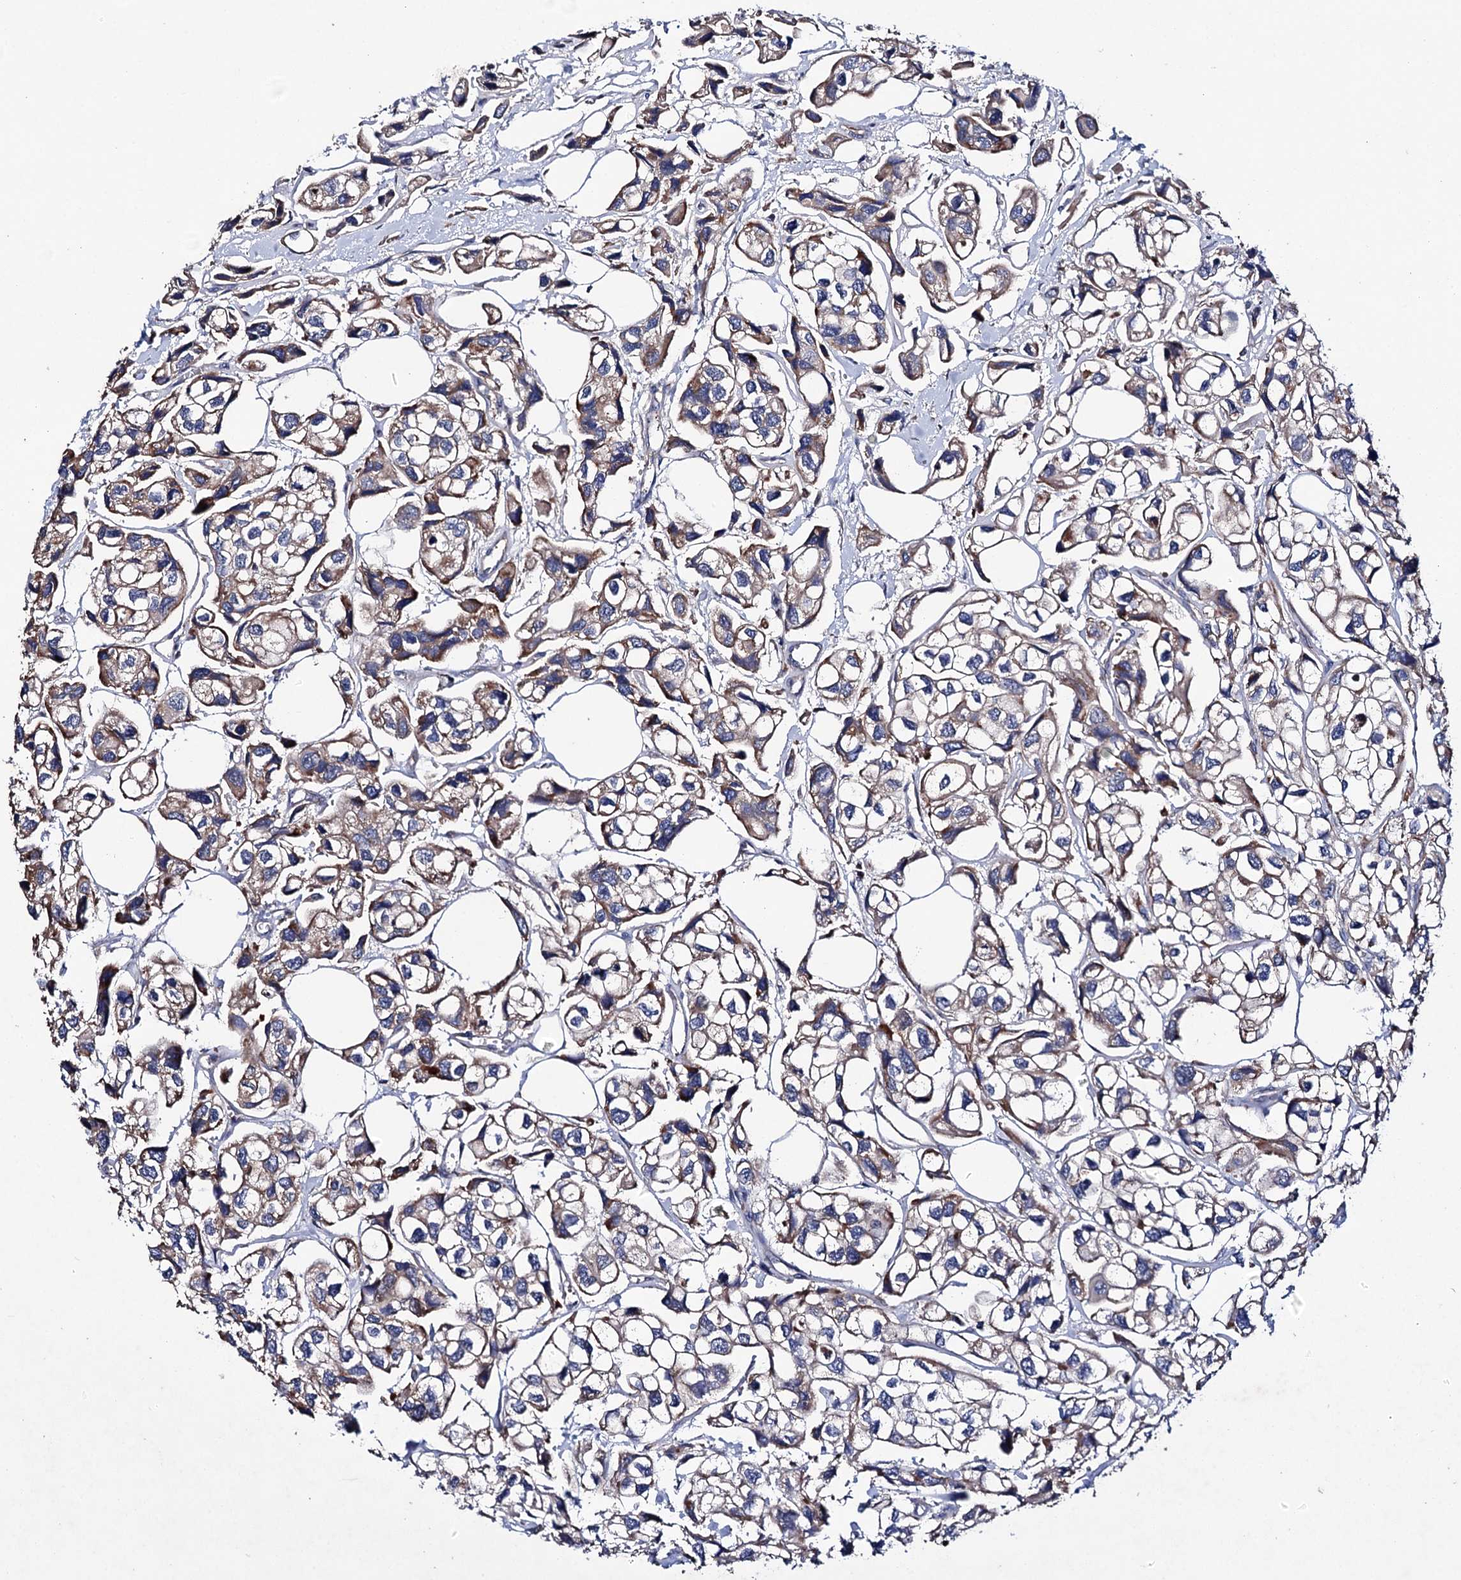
{"staining": {"intensity": "weak", "quantity": ">75%", "location": "cytoplasmic/membranous"}, "tissue": "urothelial cancer", "cell_type": "Tumor cells", "image_type": "cancer", "snomed": [{"axis": "morphology", "description": "Urothelial carcinoma, High grade"}, {"axis": "topography", "description": "Urinary bladder"}], "caption": "Protein expression analysis of urothelial carcinoma (high-grade) displays weak cytoplasmic/membranous staining in approximately >75% of tumor cells.", "gene": "CLPB", "patient": {"sex": "male", "age": 67}}